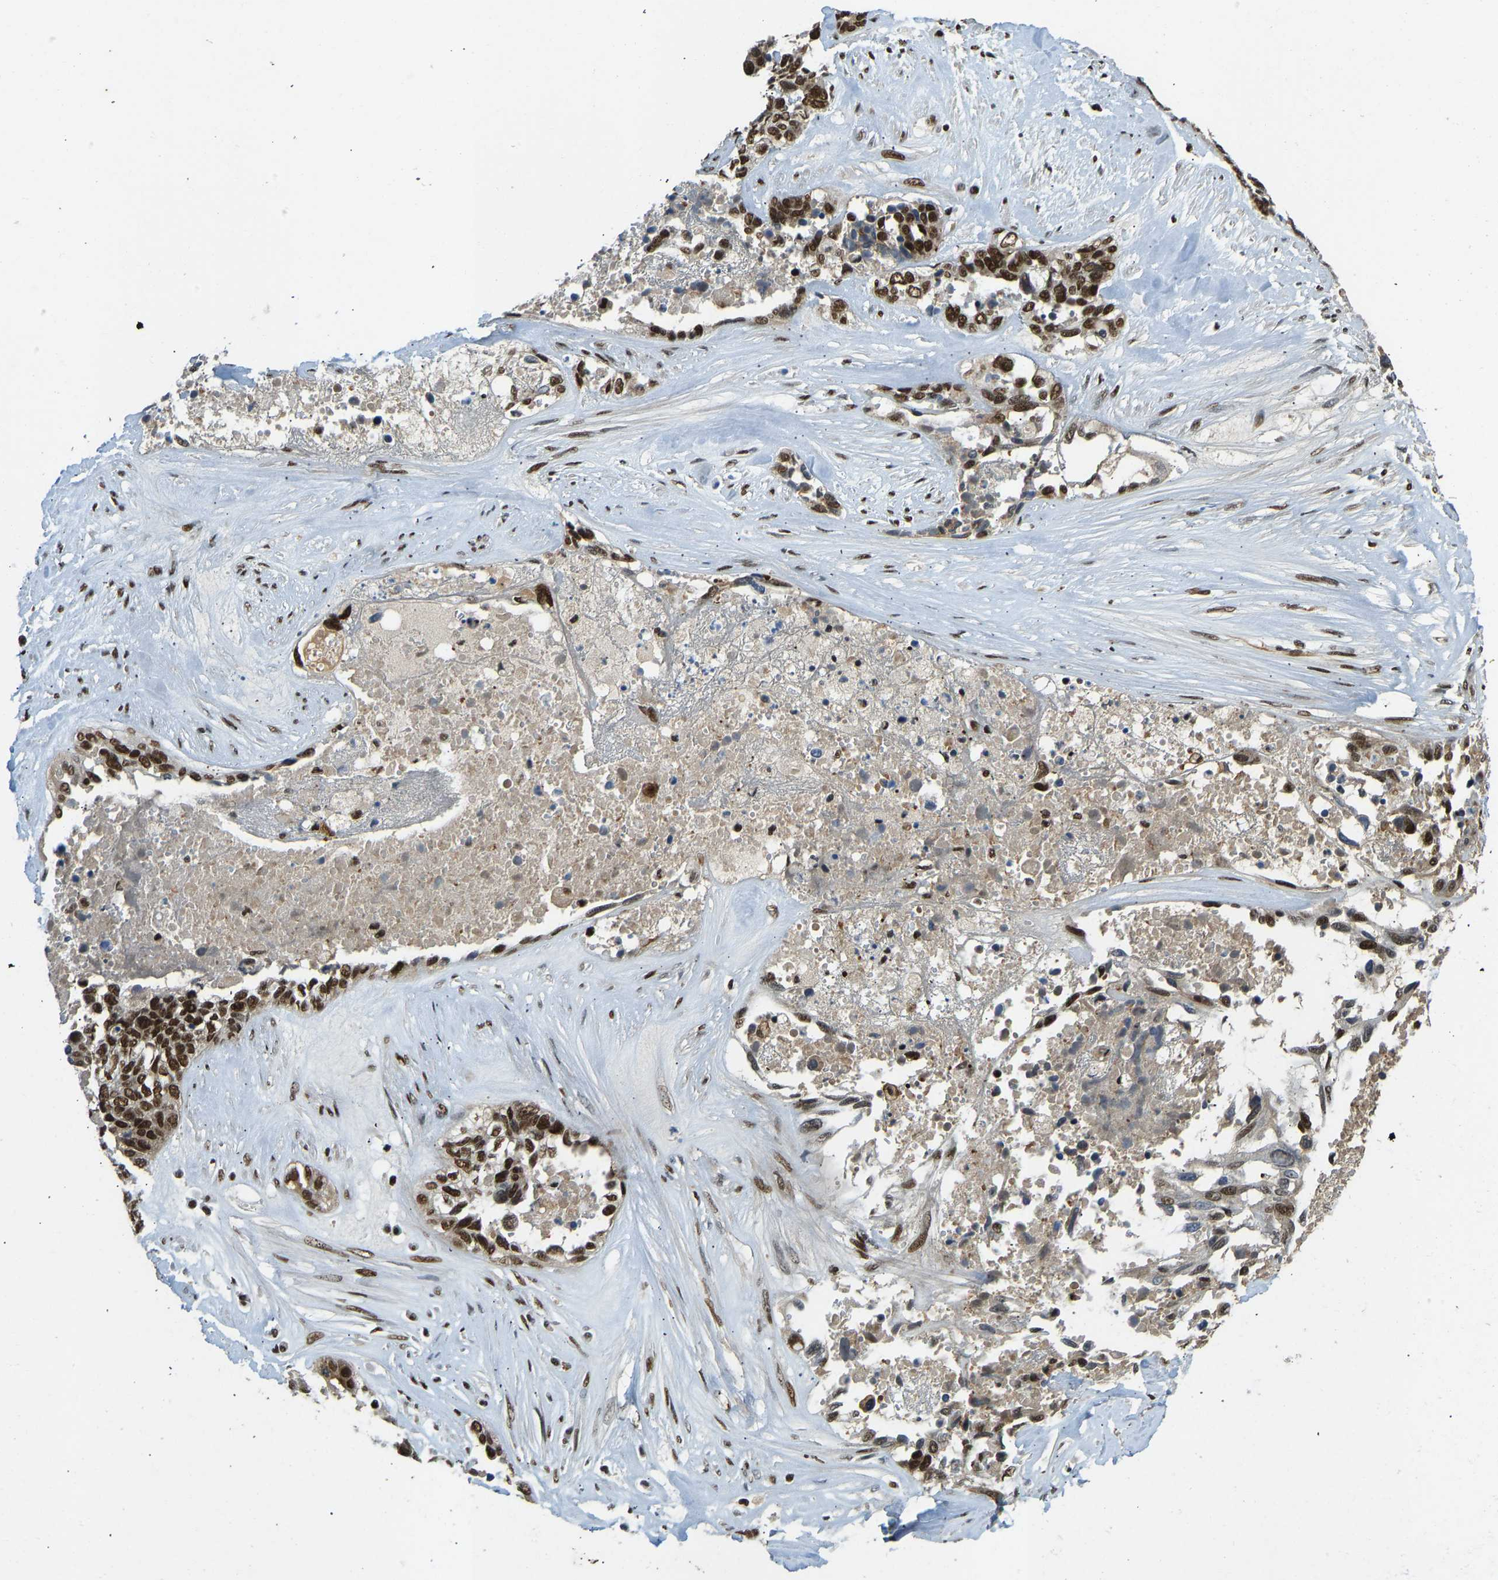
{"staining": {"intensity": "strong", "quantity": ">75%", "location": "nuclear"}, "tissue": "ovarian cancer", "cell_type": "Tumor cells", "image_type": "cancer", "snomed": [{"axis": "morphology", "description": "Cystadenocarcinoma, serous, NOS"}, {"axis": "topography", "description": "Ovary"}], "caption": "About >75% of tumor cells in human ovarian cancer (serous cystadenocarcinoma) reveal strong nuclear protein staining as visualized by brown immunohistochemical staining.", "gene": "FOXK1", "patient": {"sex": "female", "age": 44}}